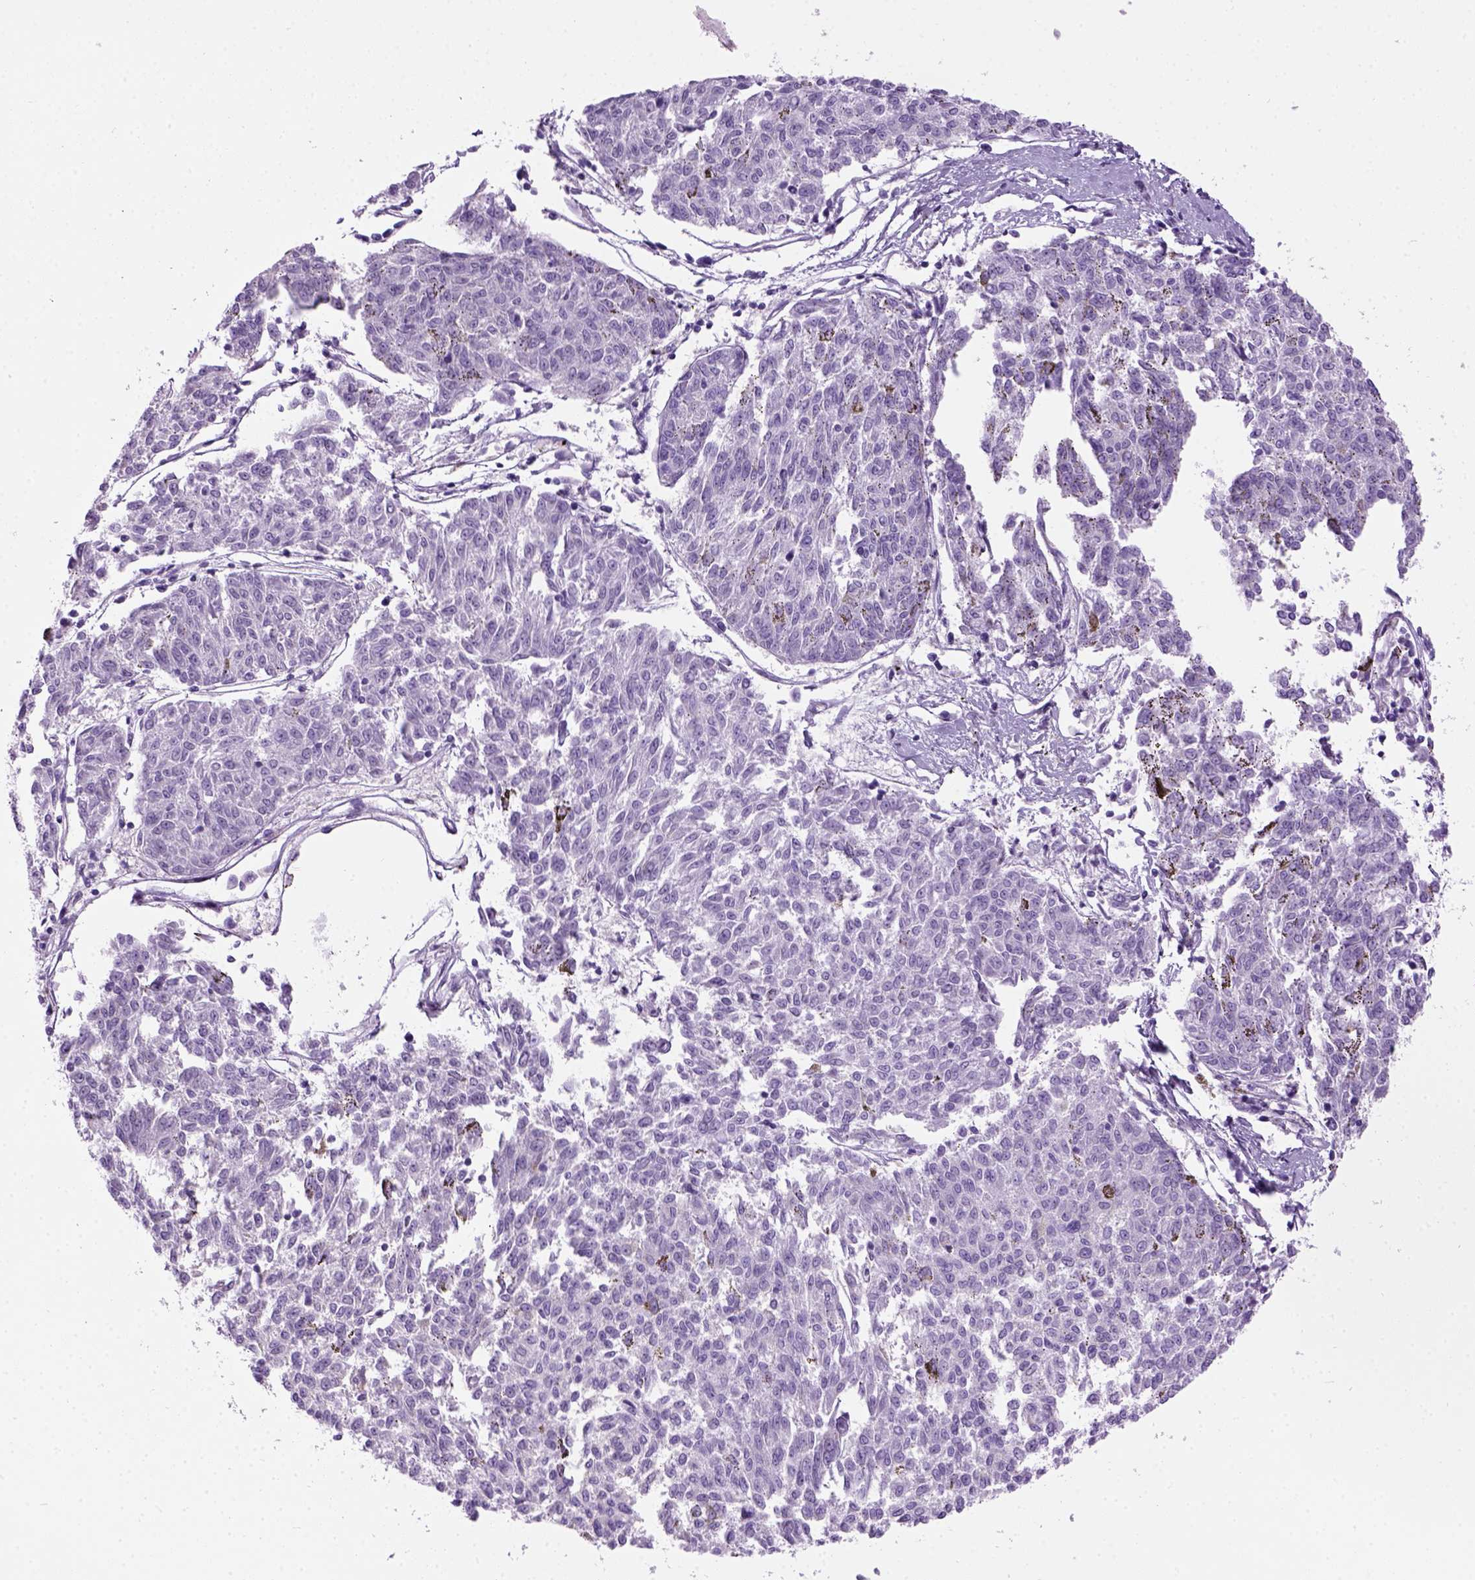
{"staining": {"intensity": "negative", "quantity": "none", "location": "none"}, "tissue": "melanoma", "cell_type": "Tumor cells", "image_type": "cancer", "snomed": [{"axis": "morphology", "description": "Malignant melanoma, NOS"}, {"axis": "topography", "description": "Skin"}], "caption": "A high-resolution histopathology image shows immunohistochemistry (IHC) staining of malignant melanoma, which demonstrates no significant staining in tumor cells.", "gene": "GABRB2", "patient": {"sex": "female", "age": 72}}